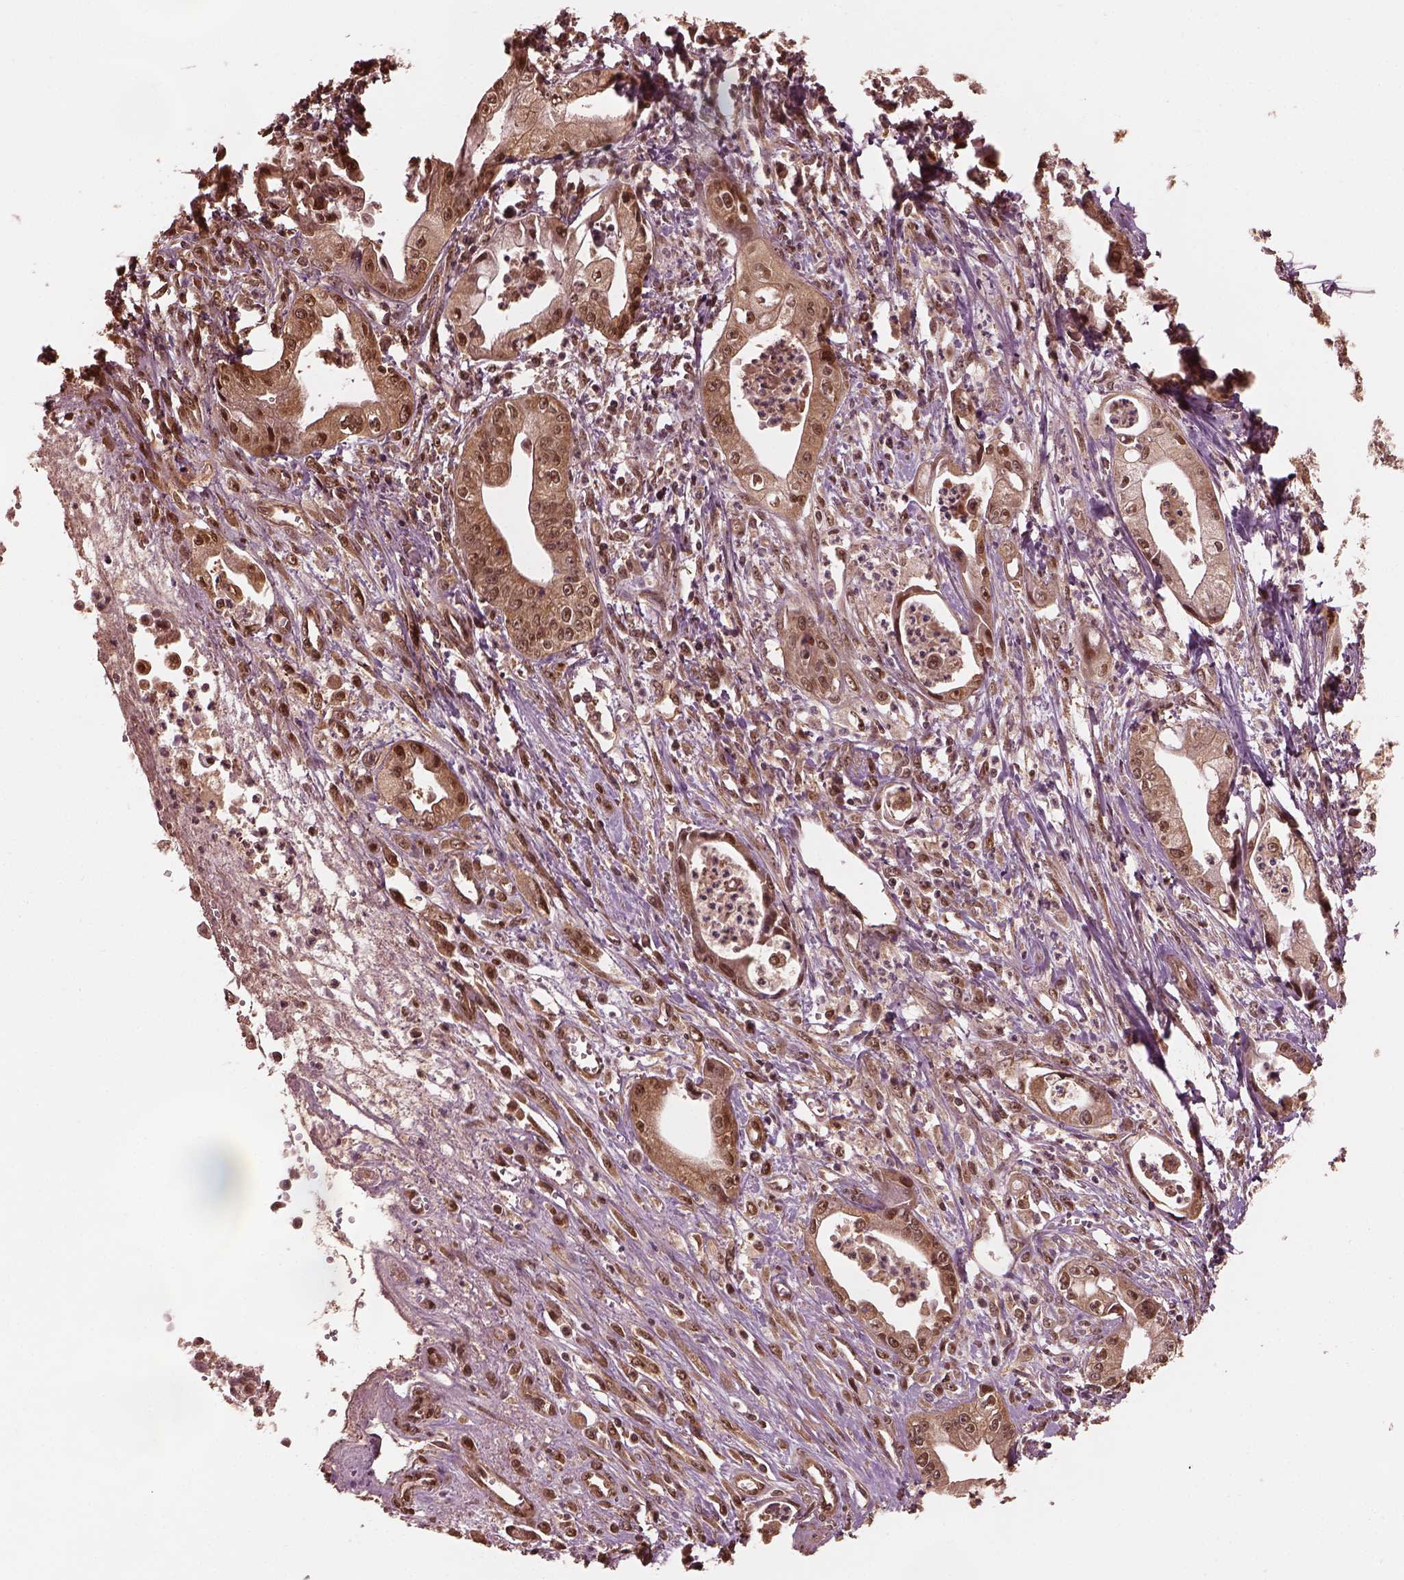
{"staining": {"intensity": "moderate", "quantity": "<25%", "location": "cytoplasmic/membranous,nuclear"}, "tissue": "pancreatic cancer", "cell_type": "Tumor cells", "image_type": "cancer", "snomed": [{"axis": "morphology", "description": "Adenocarcinoma, NOS"}, {"axis": "topography", "description": "Pancreas"}], "caption": "Pancreatic adenocarcinoma stained for a protein (brown) reveals moderate cytoplasmic/membranous and nuclear positive positivity in approximately <25% of tumor cells.", "gene": "PSMC5", "patient": {"sex": "female", "age": 65}}